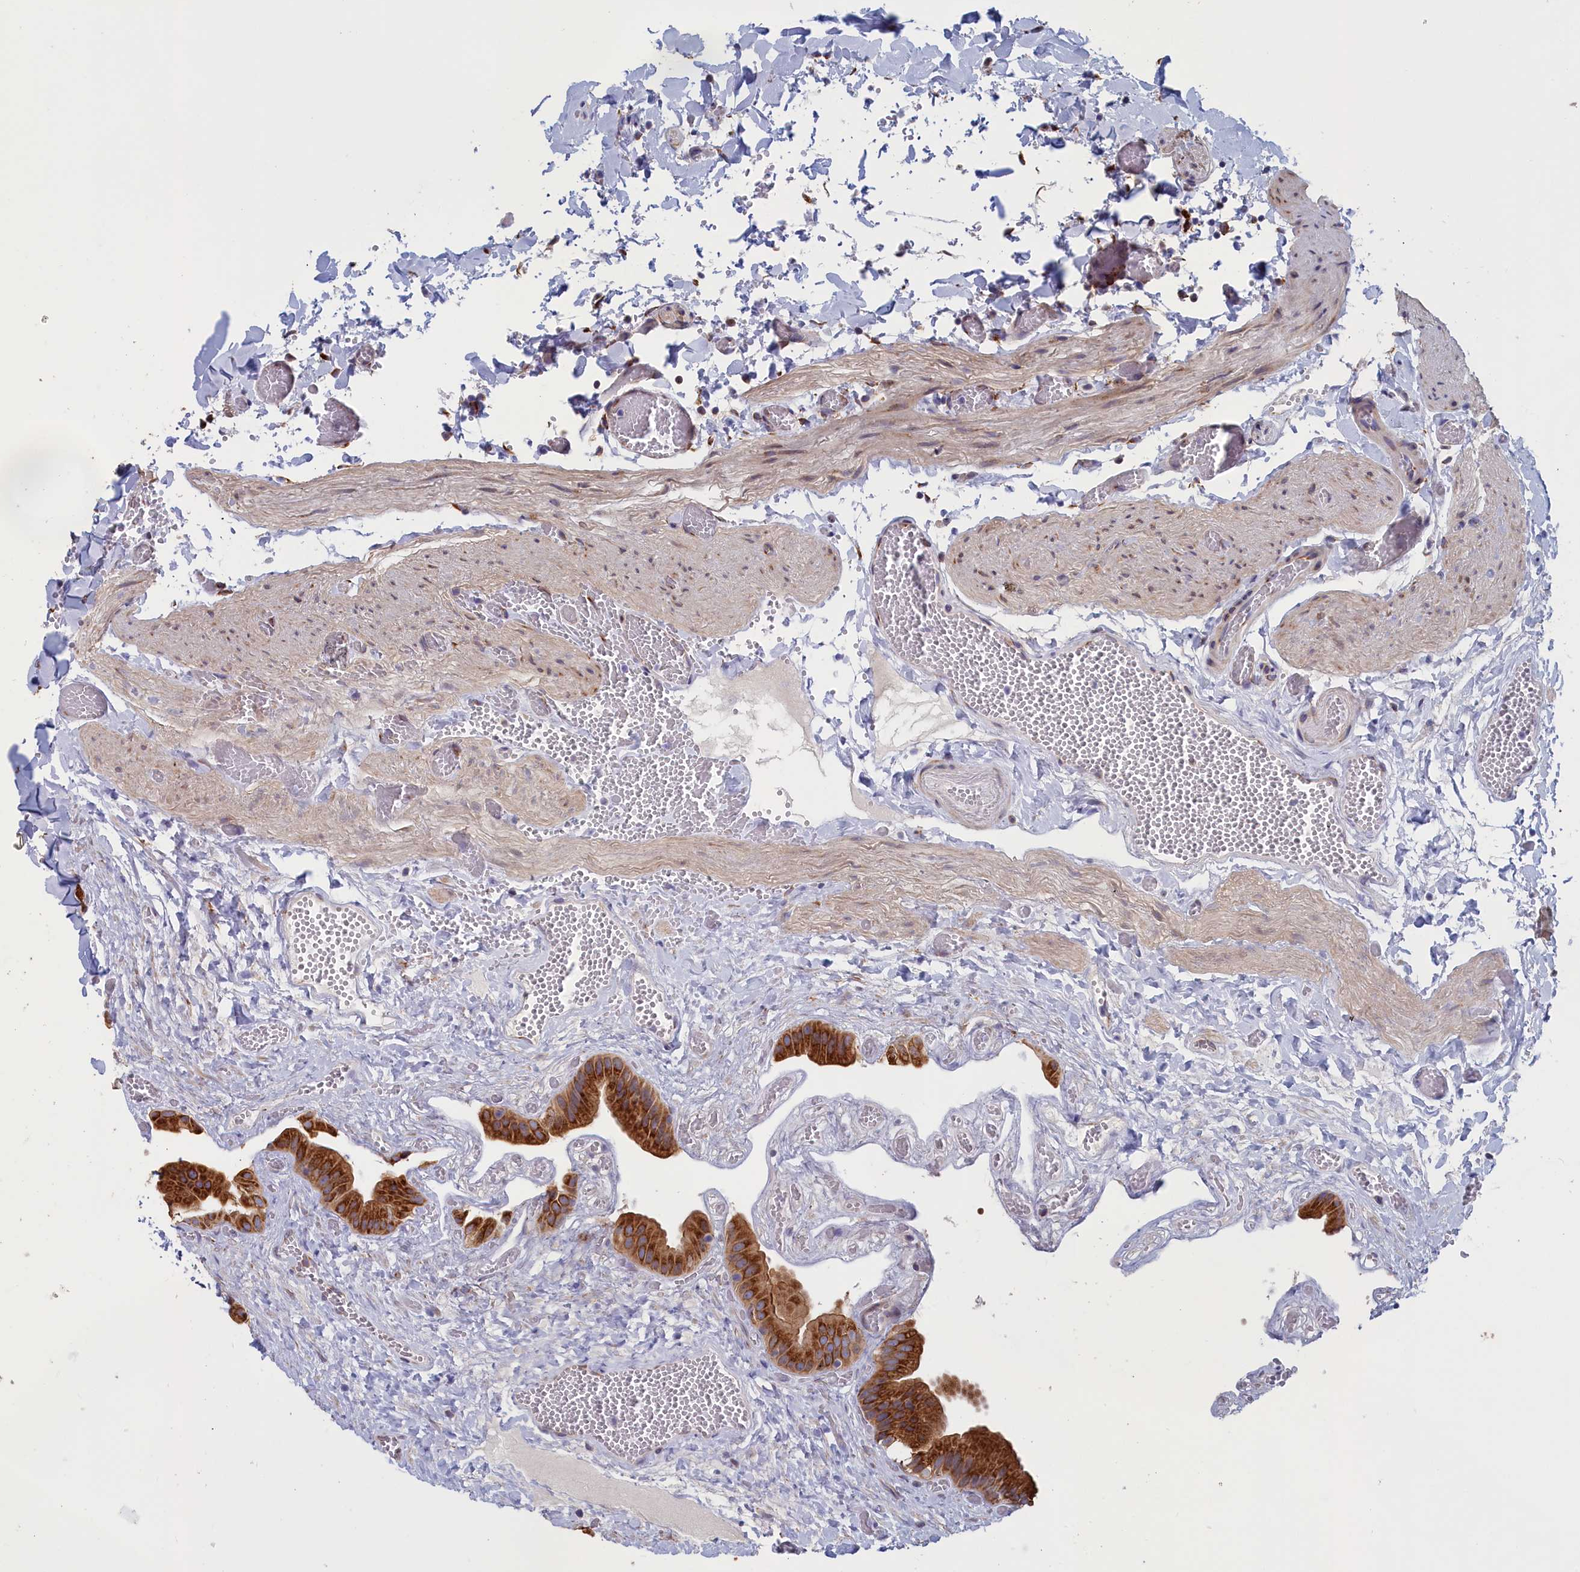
{"staining": {"intensity": "strong", "quantity": ">75%", "location": "cytoplasmic/membranous"}, "tissue": "gallbladder", "cell_type": "Glandular cells", "image_type": "normal", "snomed": [{"axis": "morphology", "description": "Normal tissue, NOS"}, {"axis": "topography", "description": "Gallbladder"}], "caption": "This micrograph displays immunohistochemistry staining of normal human gallbladder, with high strong cytoplasmic/membranous staining in about >75% of glandular cells.", "gene": "CCDC68", "patient": {"sex": "female", "age": 64}}